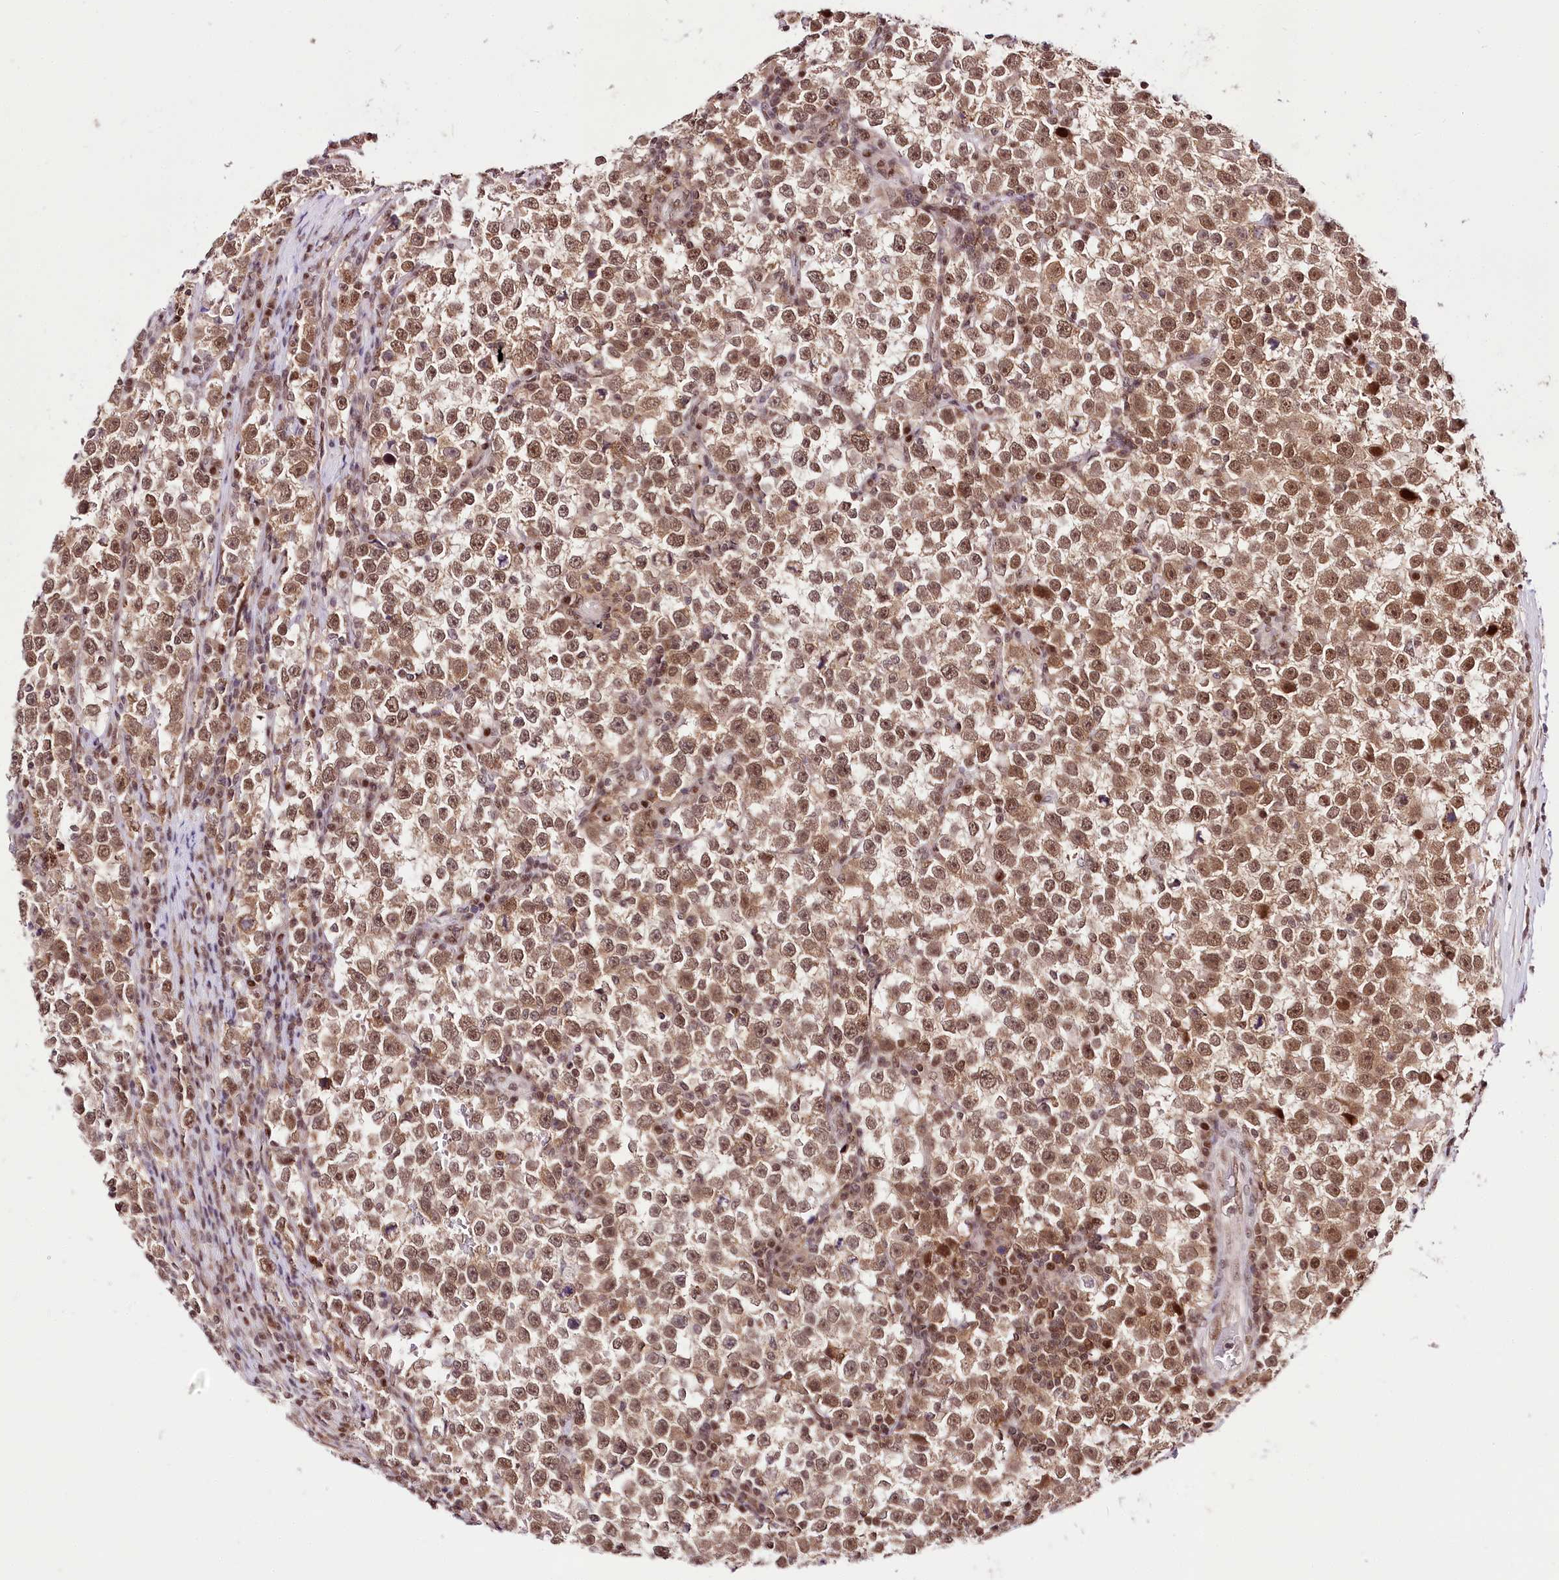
{"staining": {"intensity": "moderate", "quantity": ">75%", "location": "nuclear"}, "tissue": "testis cancer", "cell_type": "Tumor cells", "image_type": "cancer", "snomed": [{"axis": "morphology", "description": "Normal tissue, NOS"}, {"axis": "morphology", "description": "Seminoma, NOS"}, {"axis": "topography", "description": "Testis"}], "caption": "This is an image of IHC staining of testis cancer (seminoma), which shows moderate staining in the nuclear of tumor cells.", "gene": "POLA2", "patient": {"sex": "male", "age": 43}}